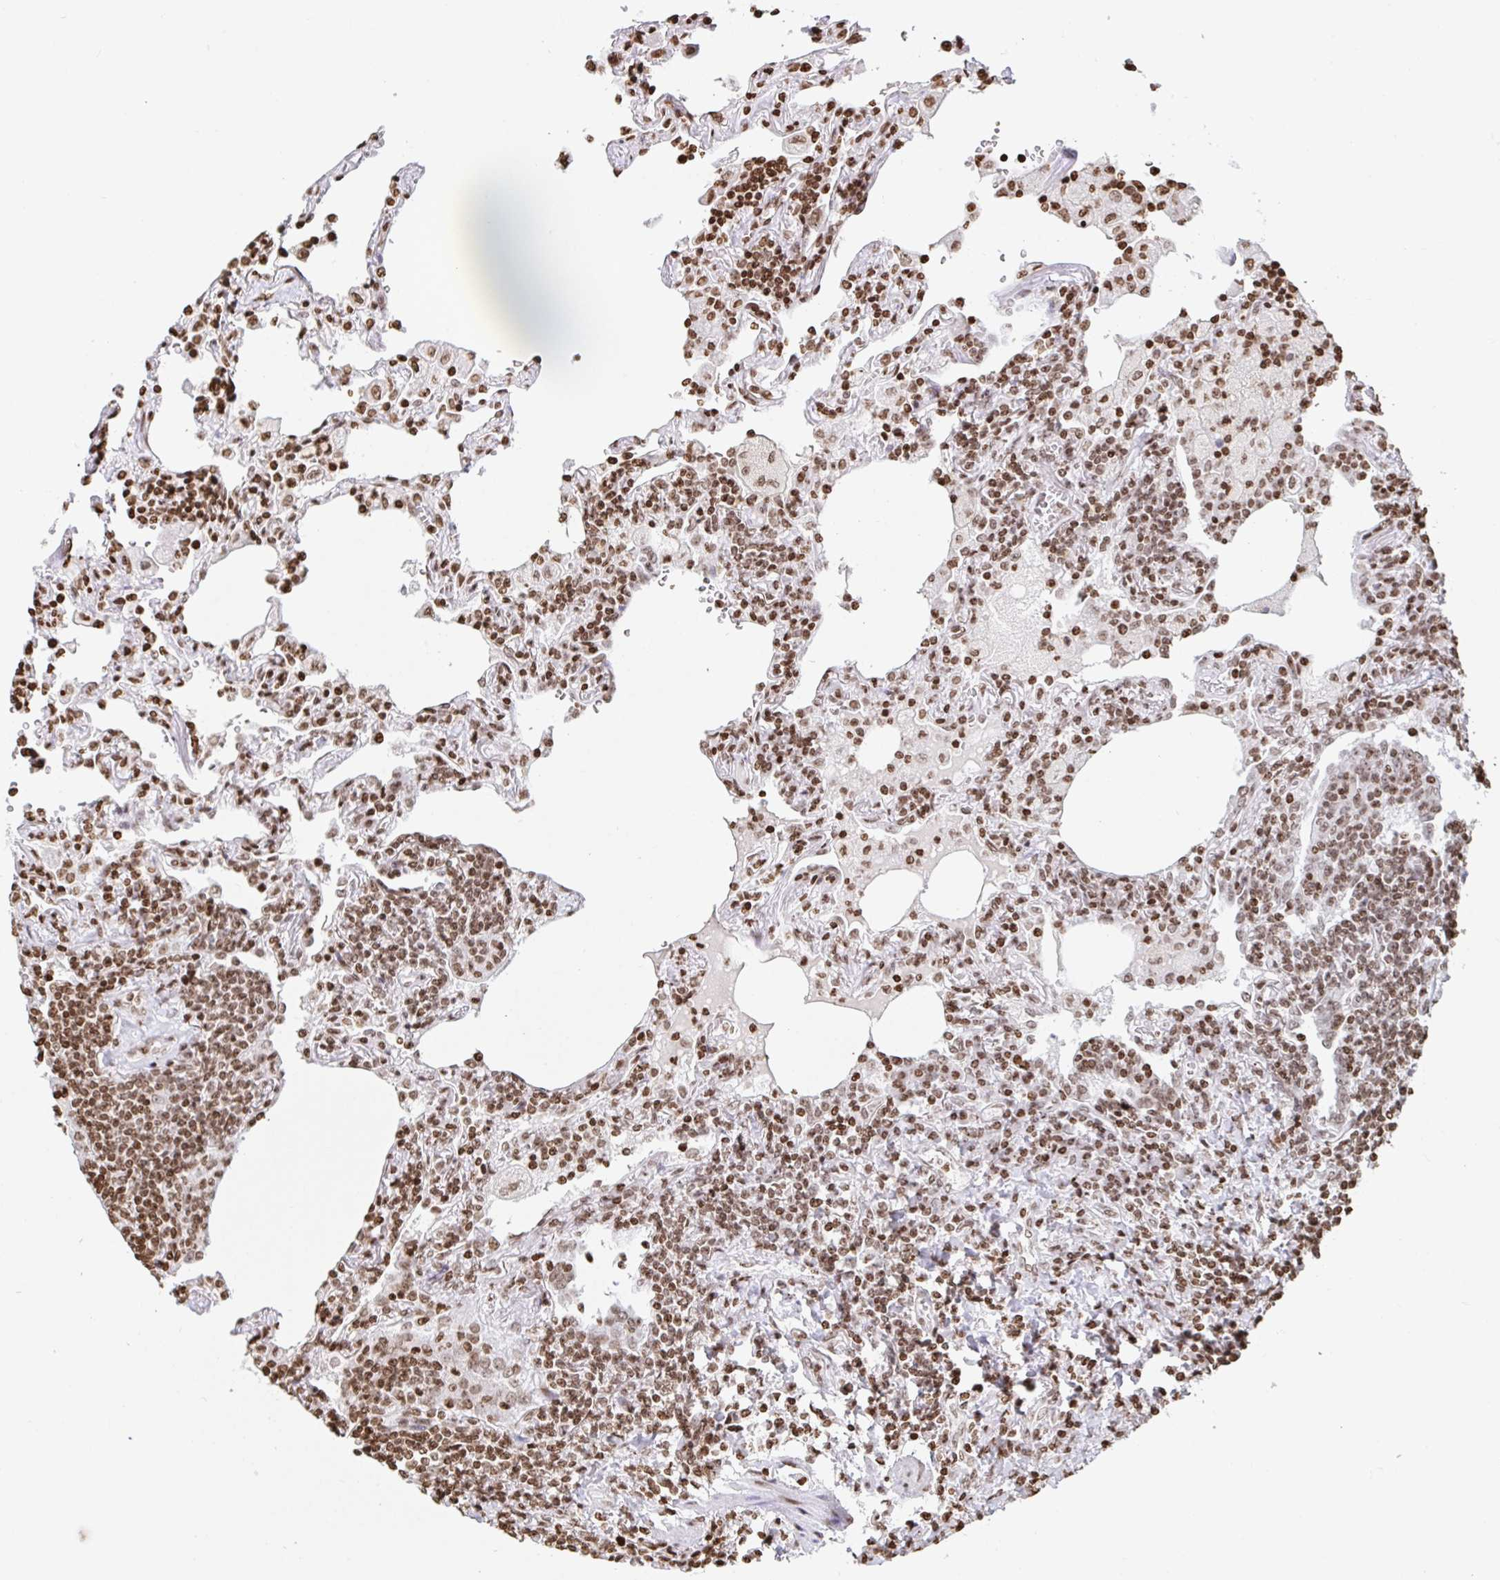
{"staining": {"intensity": "moderate", "quantity": "25%-75%", "location": "nuclear"}, "tissue": "lymphoma", "cell_type": "Tumor cells", "image_type": "cancer", "snomed": [{"axis": "morphology", "description": "Malignant lymphoma, non-Hodgkin's type, Low grade"}, {"axis": "topography", "description": "Lung"}], "caption": "This histopathology image demonstrates IHC staining of malignant lymphoma, non-Hodgkin's type (low-grade), with medium moderate nuclear positivity in about 25%-75% of tumor cells.", "gene": "H2BC5", "patient": {"sex": "female", "age": 71}}